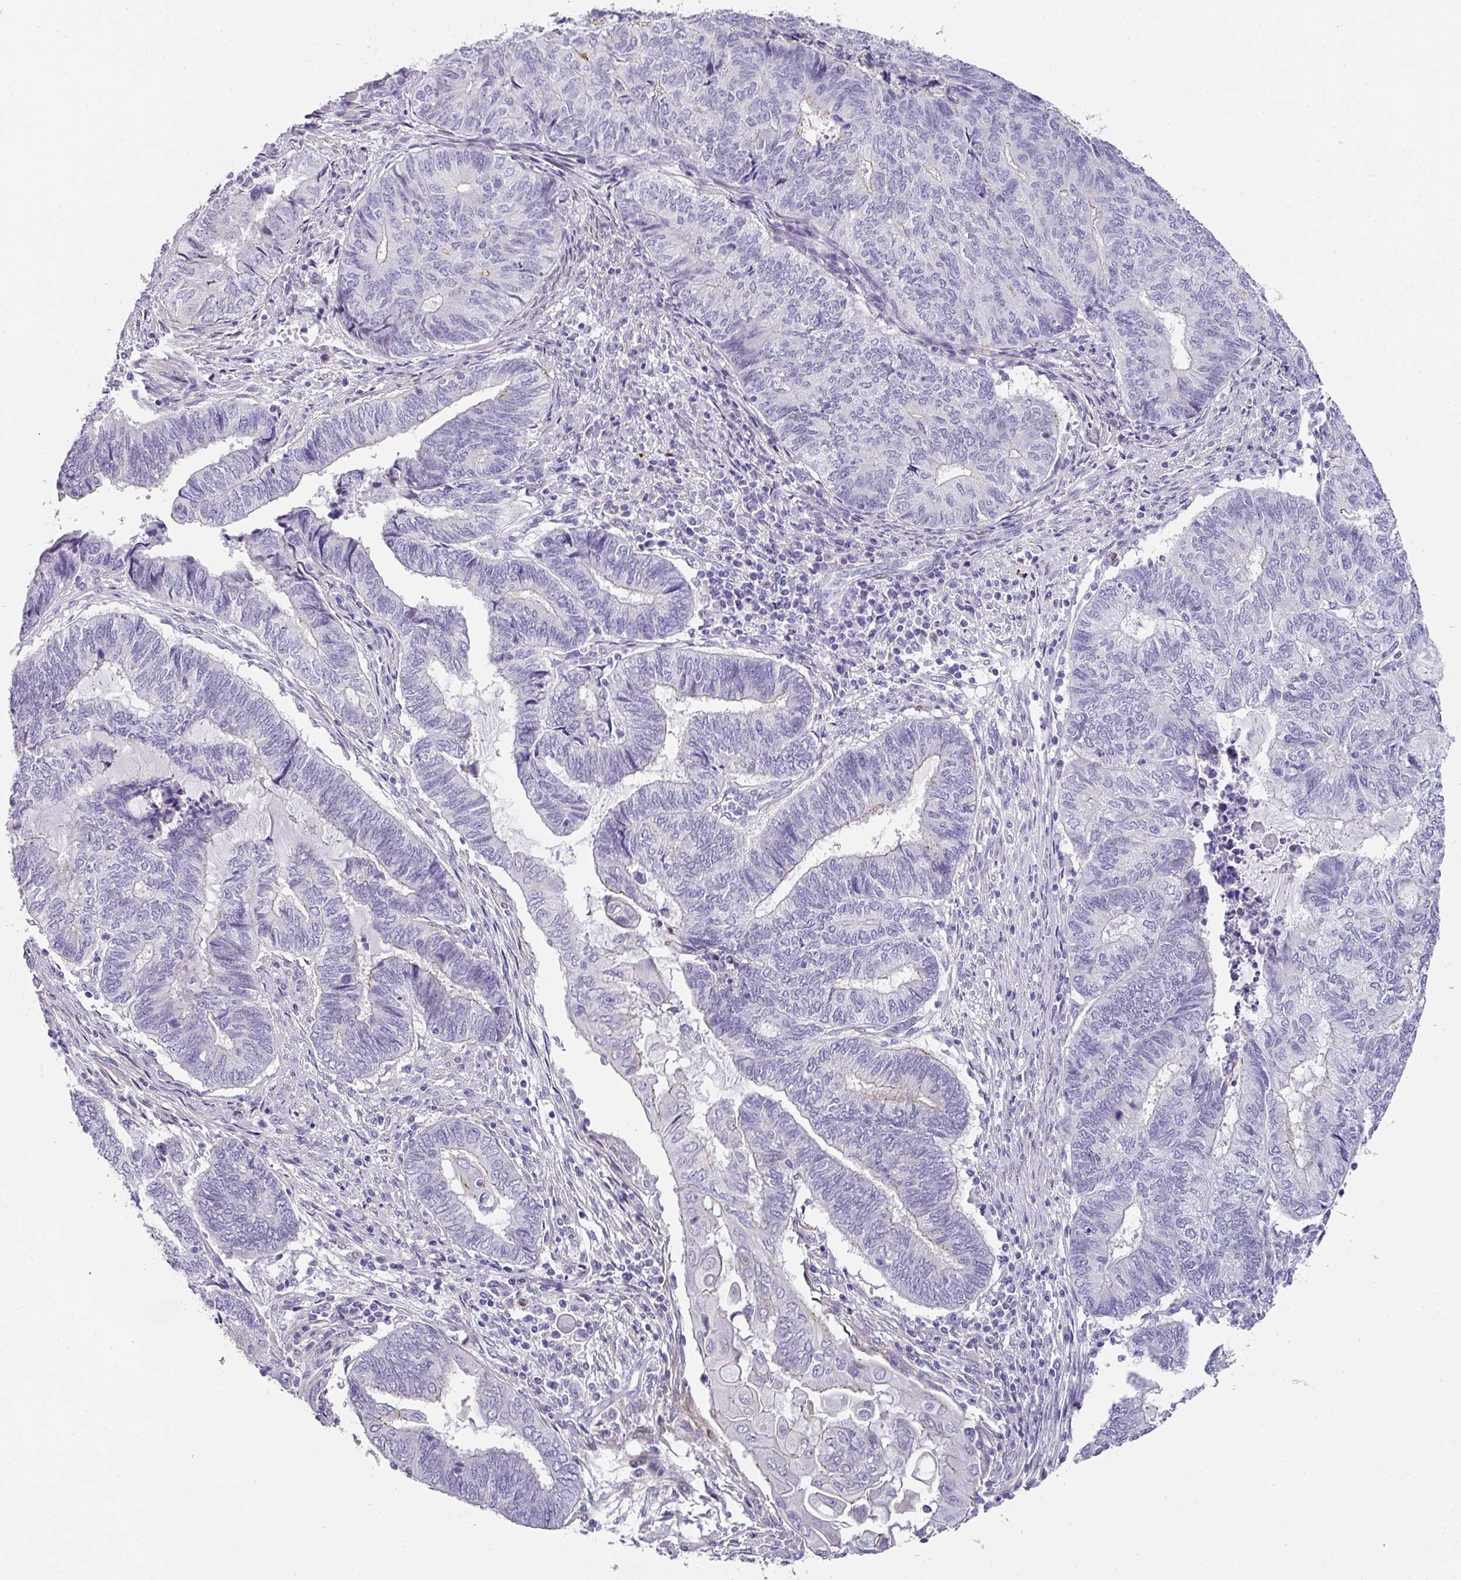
{"staining": {"intensity": "negative", "quantity": "none", "location": "none"}, "tissue": "endometrial cancer", "cell_type": "Tumor cells", "image_type": "cancer", "snomed": [{"axis": "morphology", "description": "Adenocarcinoma, NOS"}, {"axis": "topography", "description": "Uterus"}, {"axis": "topography", "description": "Endometrium"}], "caption": "Immunohistochemistry of human adenocarcinoma (endometrial) reveals no positivity in tumor cells.", "gene": "ANKRD29", "patient": {"sex": "female", "age": 70}}